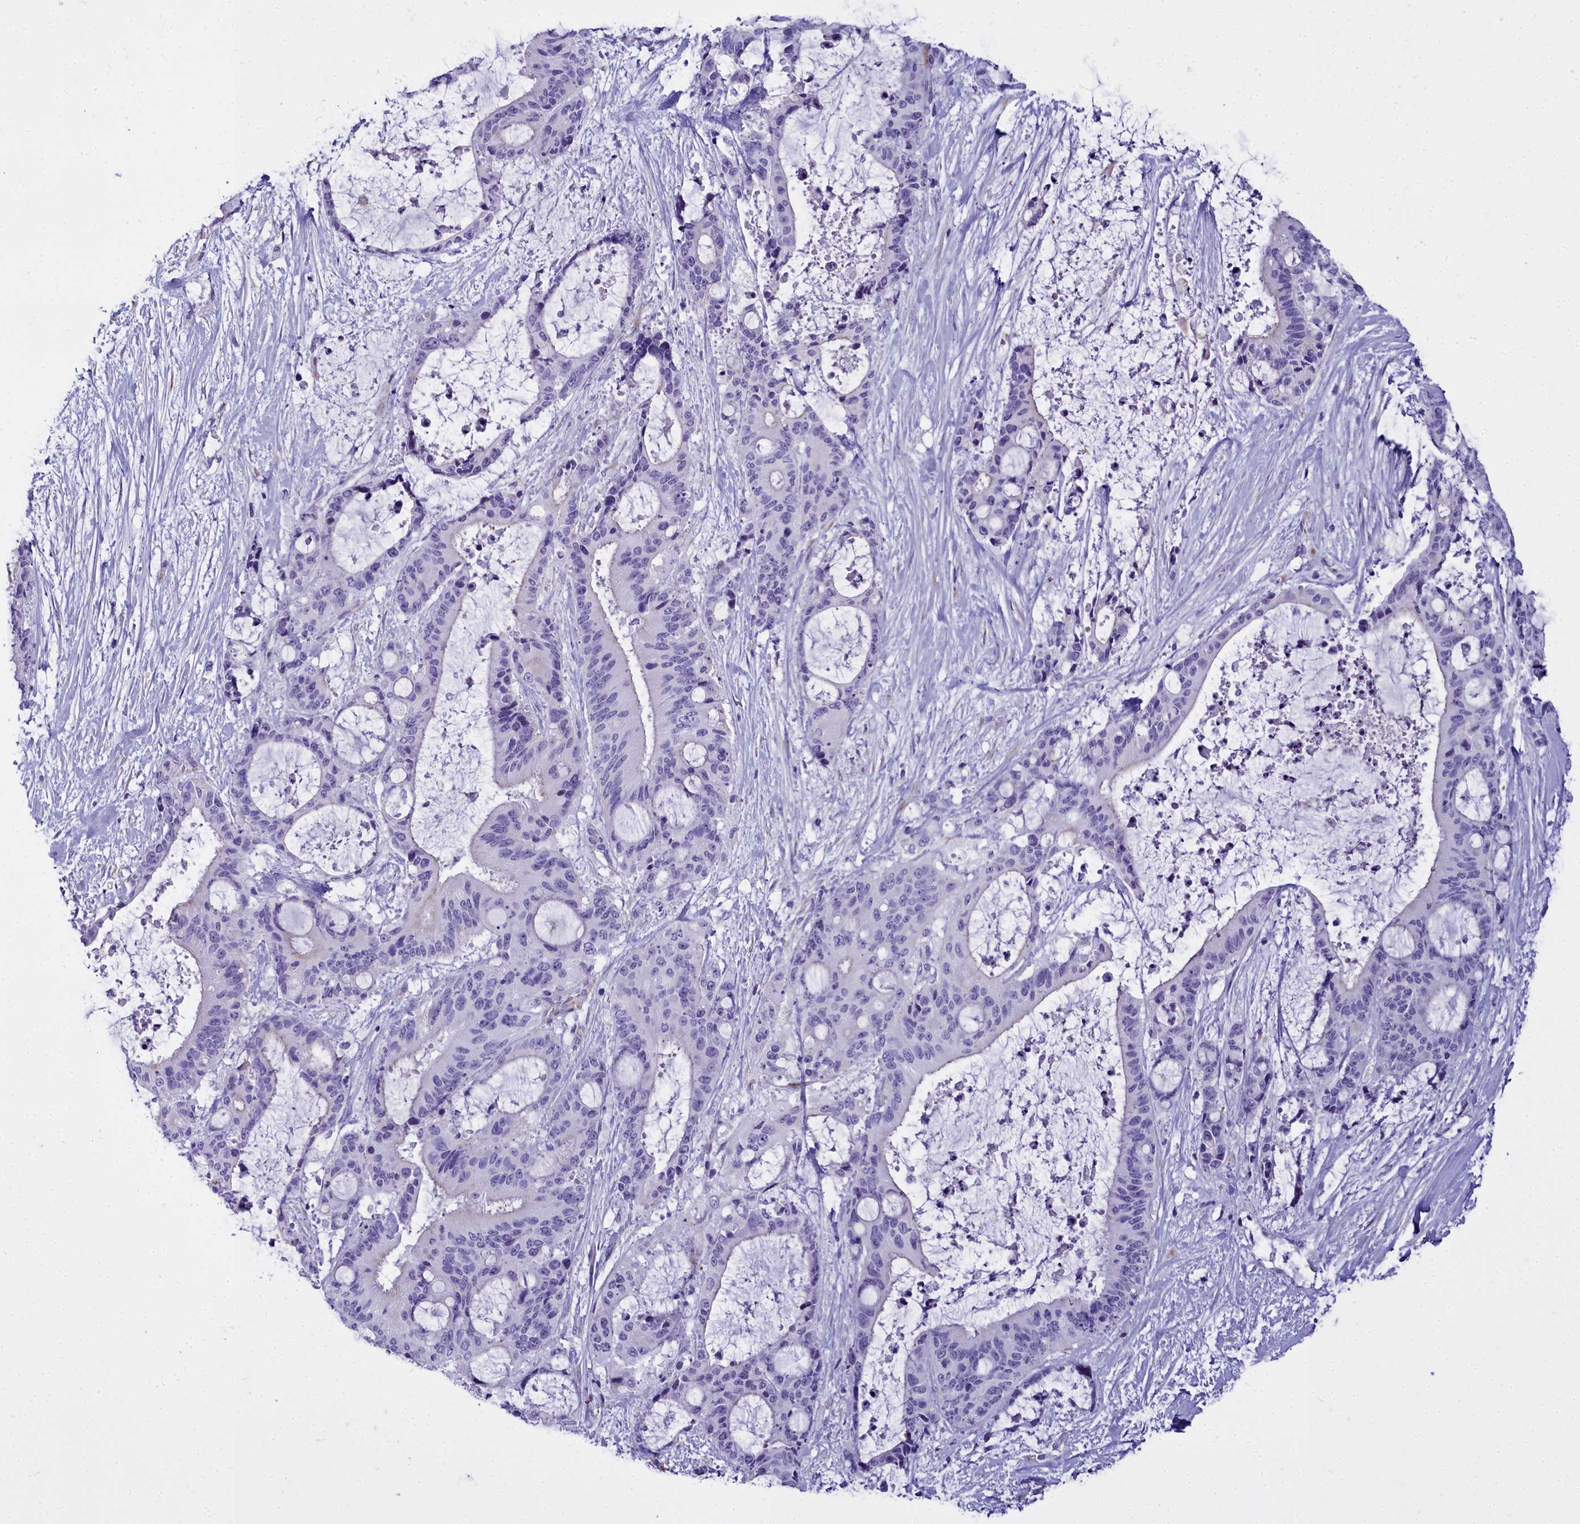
{"staining": {"intensity": "negative", "quantity": "none", "location": "none"}, "tissue": "liver cancer", "cell_type": "Tumor cells", "image_type": "cancer", "snomed": [{"axis": "morphology", "description": "Normal tissue, NOS"}, {"axis": "morphology", "description": "Cholangiocarcinoma"}, {"axis": "topography", "description": "Liver"}, {"axis": "topography", "description": "Peripheral nerve tissue"}], "caption": "This is an immunohistochemistry photomicrograph of liver cancer (cholangiocarcinoma). There is no positivity in tumor cells.", "gene": "TIMM22", "patient": {"sex": "female", "age": 73}}